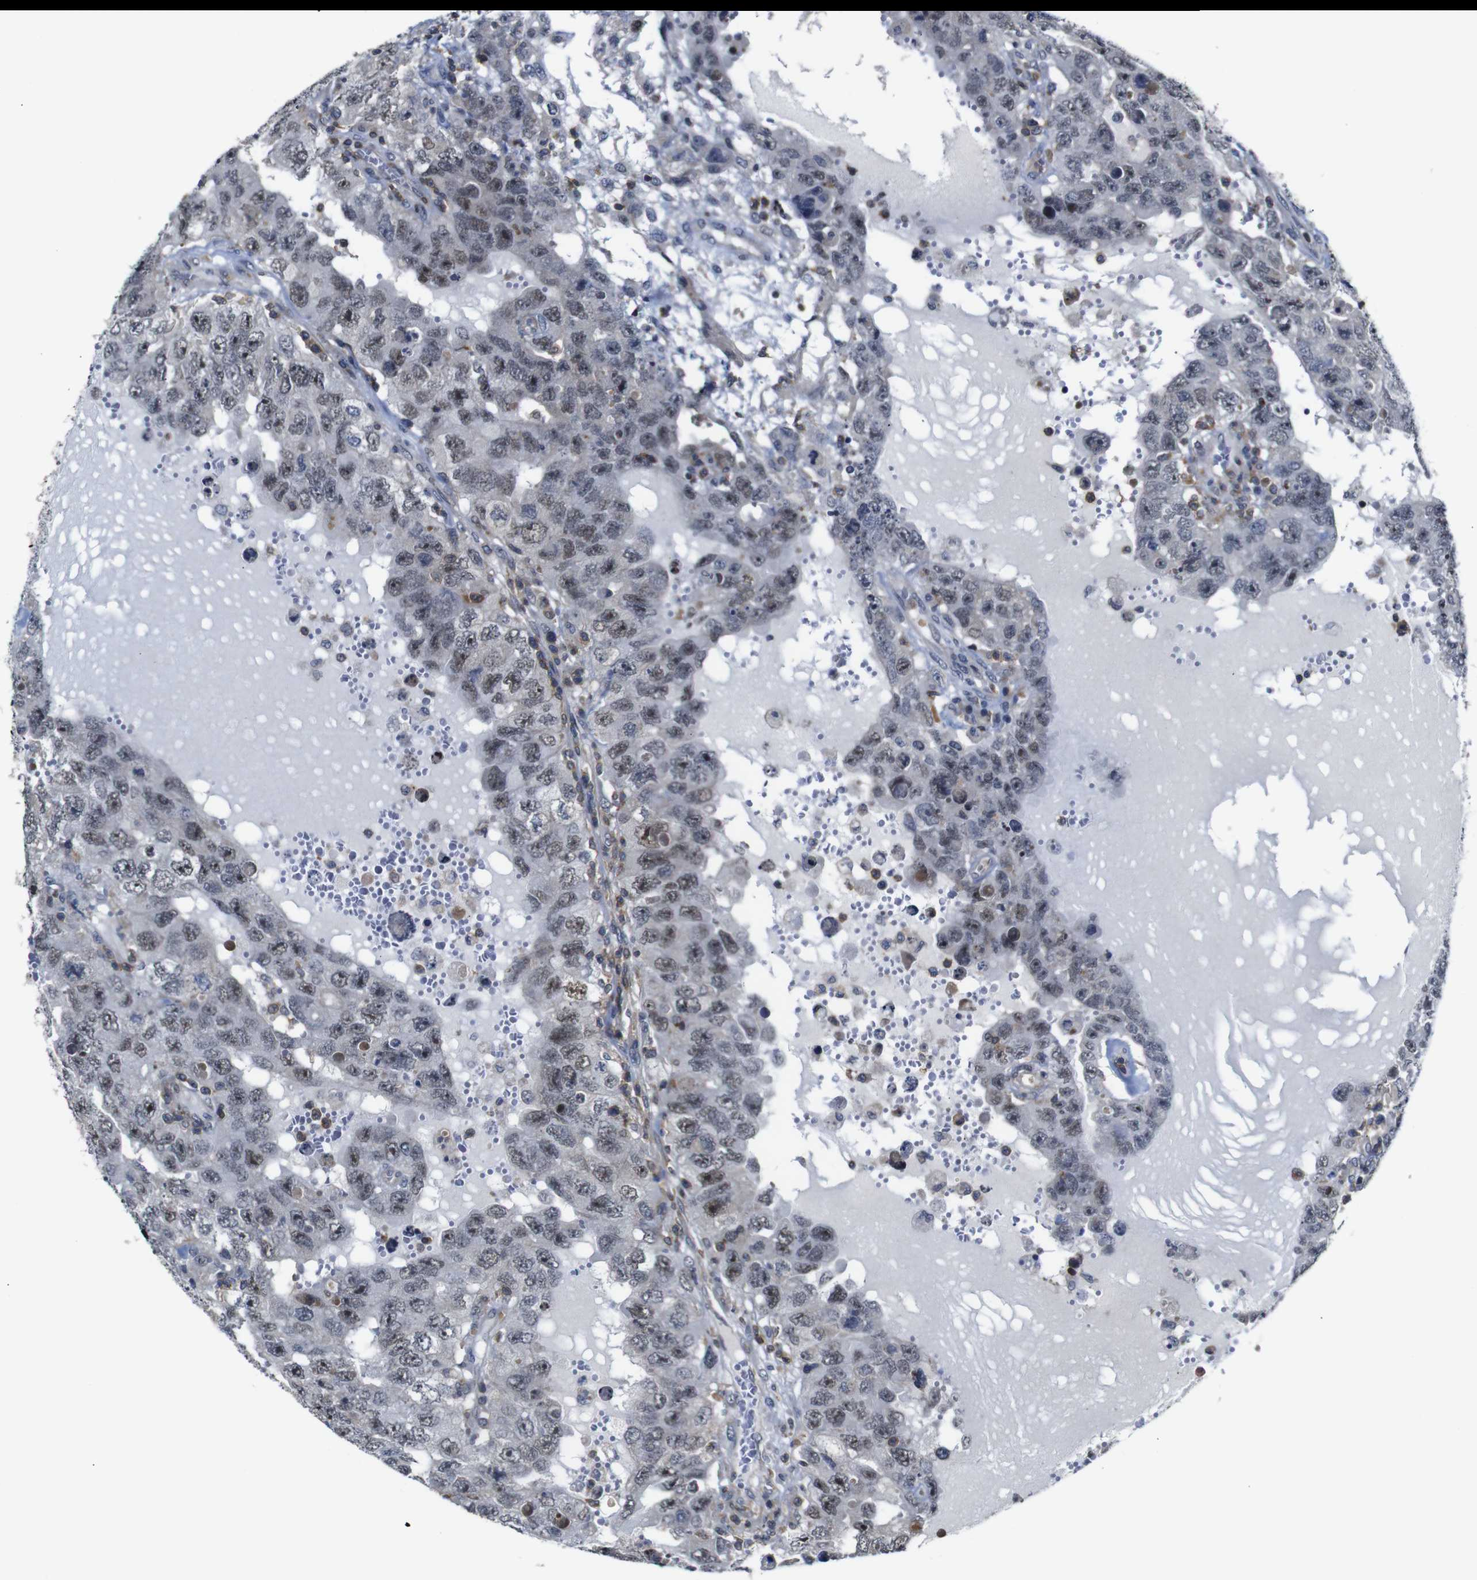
{"staining": {"intensity": "weak", "quantity": "25%-75%", "location": "nuclear"}, "tissue": "testis cancer", "cell_type": "Tumor cells", "image_type": "cancer", "snomed": [{"axis": "morphology", "description": "Carcinoma, Embryonal, NOS"}, {"axis": "topography", "description": "Testis"}], "caption": "Immunohistochemistry of embryonal carcinoma (testis) demonstrates low levels of weak nuclear staining in about 25%-75% of tumor cells. The staining is performed using DAB (3,3'-diaminobenzidine) brown chromogen to label protein expression. The nuclei are counter-stained blue using hematoxylin.", "gene": "BRWD3", "patient": {"sex": "male", "age": 26}}